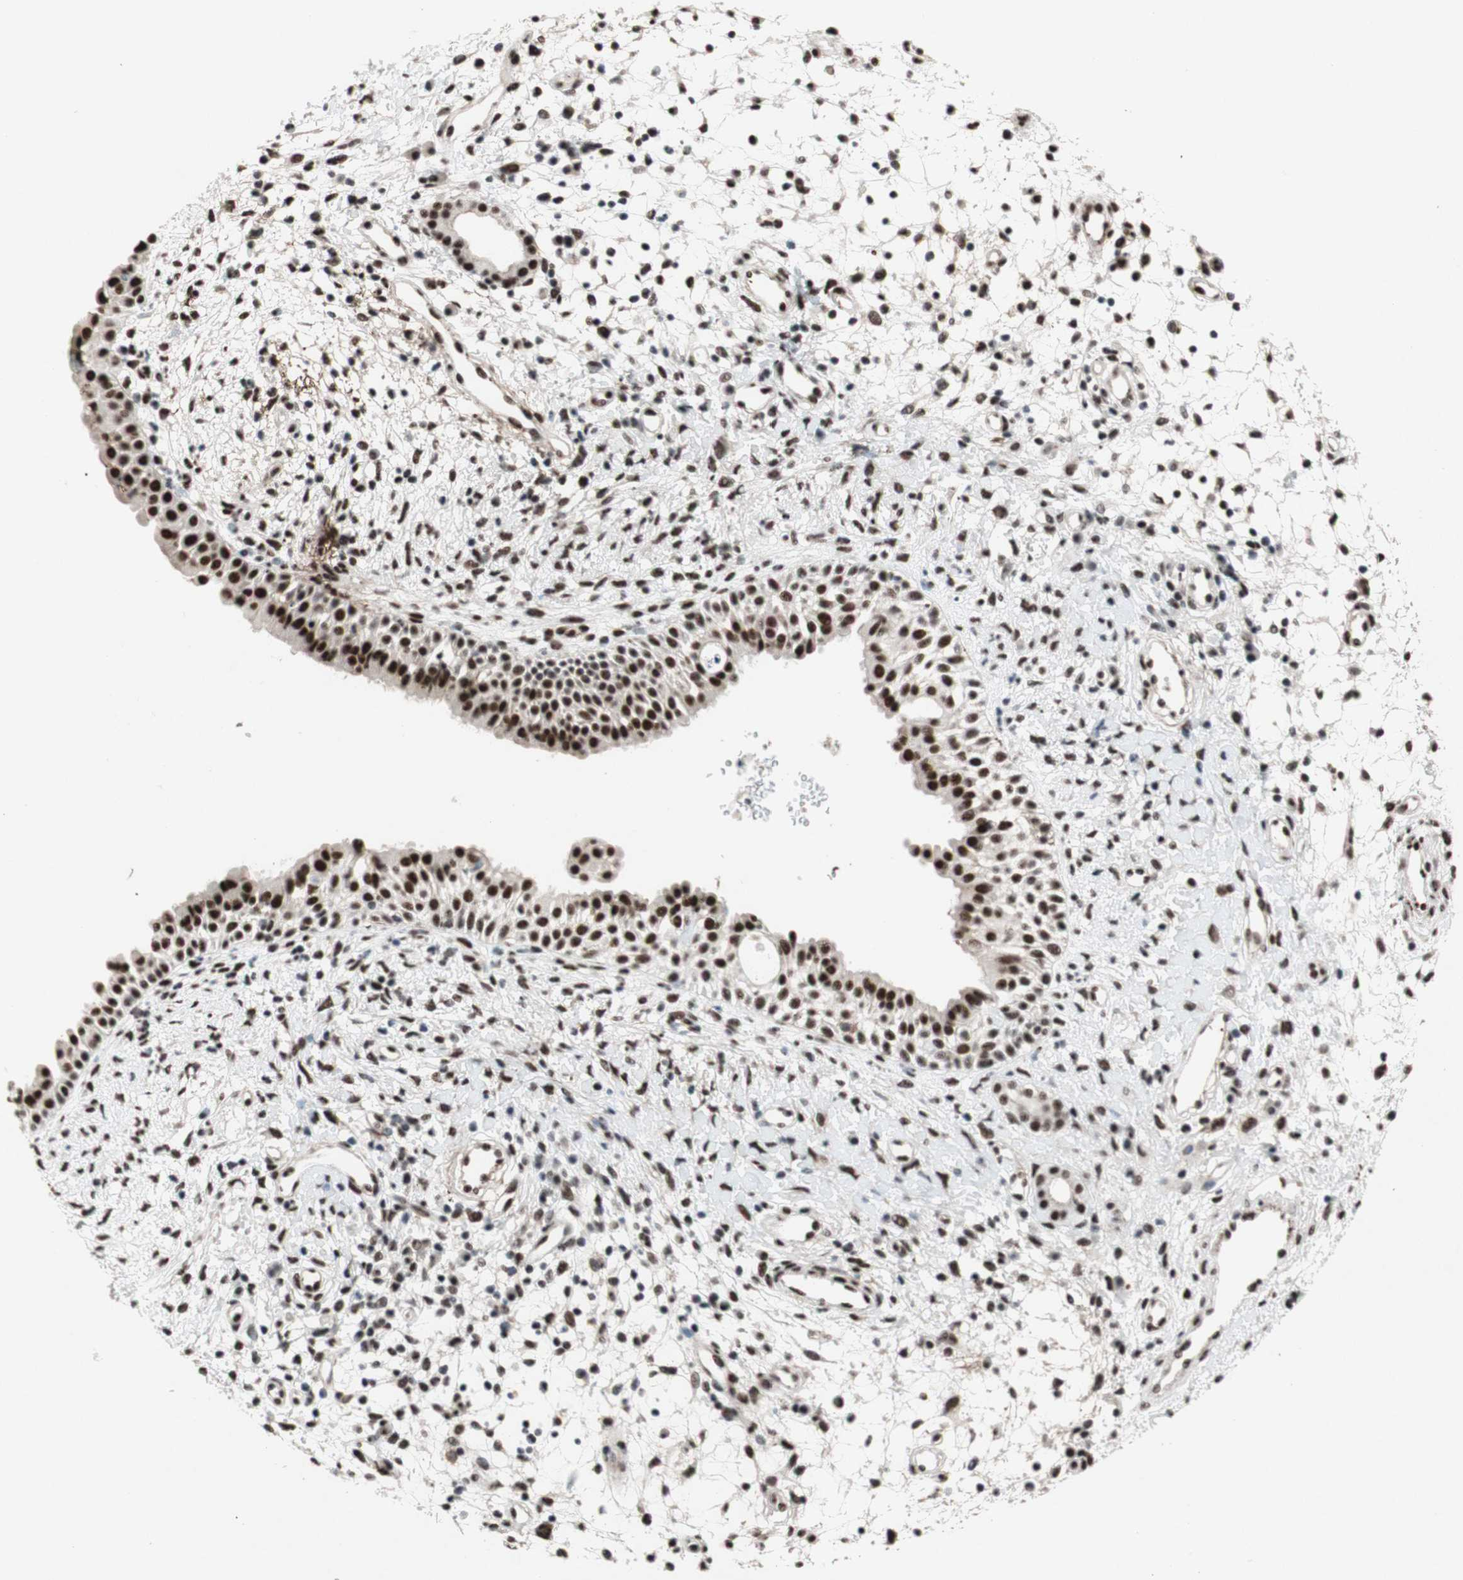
{"staining": {"intensity": "strong", "quantity": ">75%", "location": "nuclear"}, "tissue": "nasopharynx", "cell_type": "Respiratory epithelial cells", "image_type": "normal", "snomed": [{"axis": "morphology", "description": "Normal tissue, NOS"}, {"axis": "topography", "description": "Nasopharynx"}], "caption": "IHC photomicrograph of benign nasopharynx stained for a protein (brown), which reveals high levels of strong nuclear staining in about >75% of respiratory epithelial cells.", "gene": "TLE1", "patient": {"sex": "male", "age": 22}}